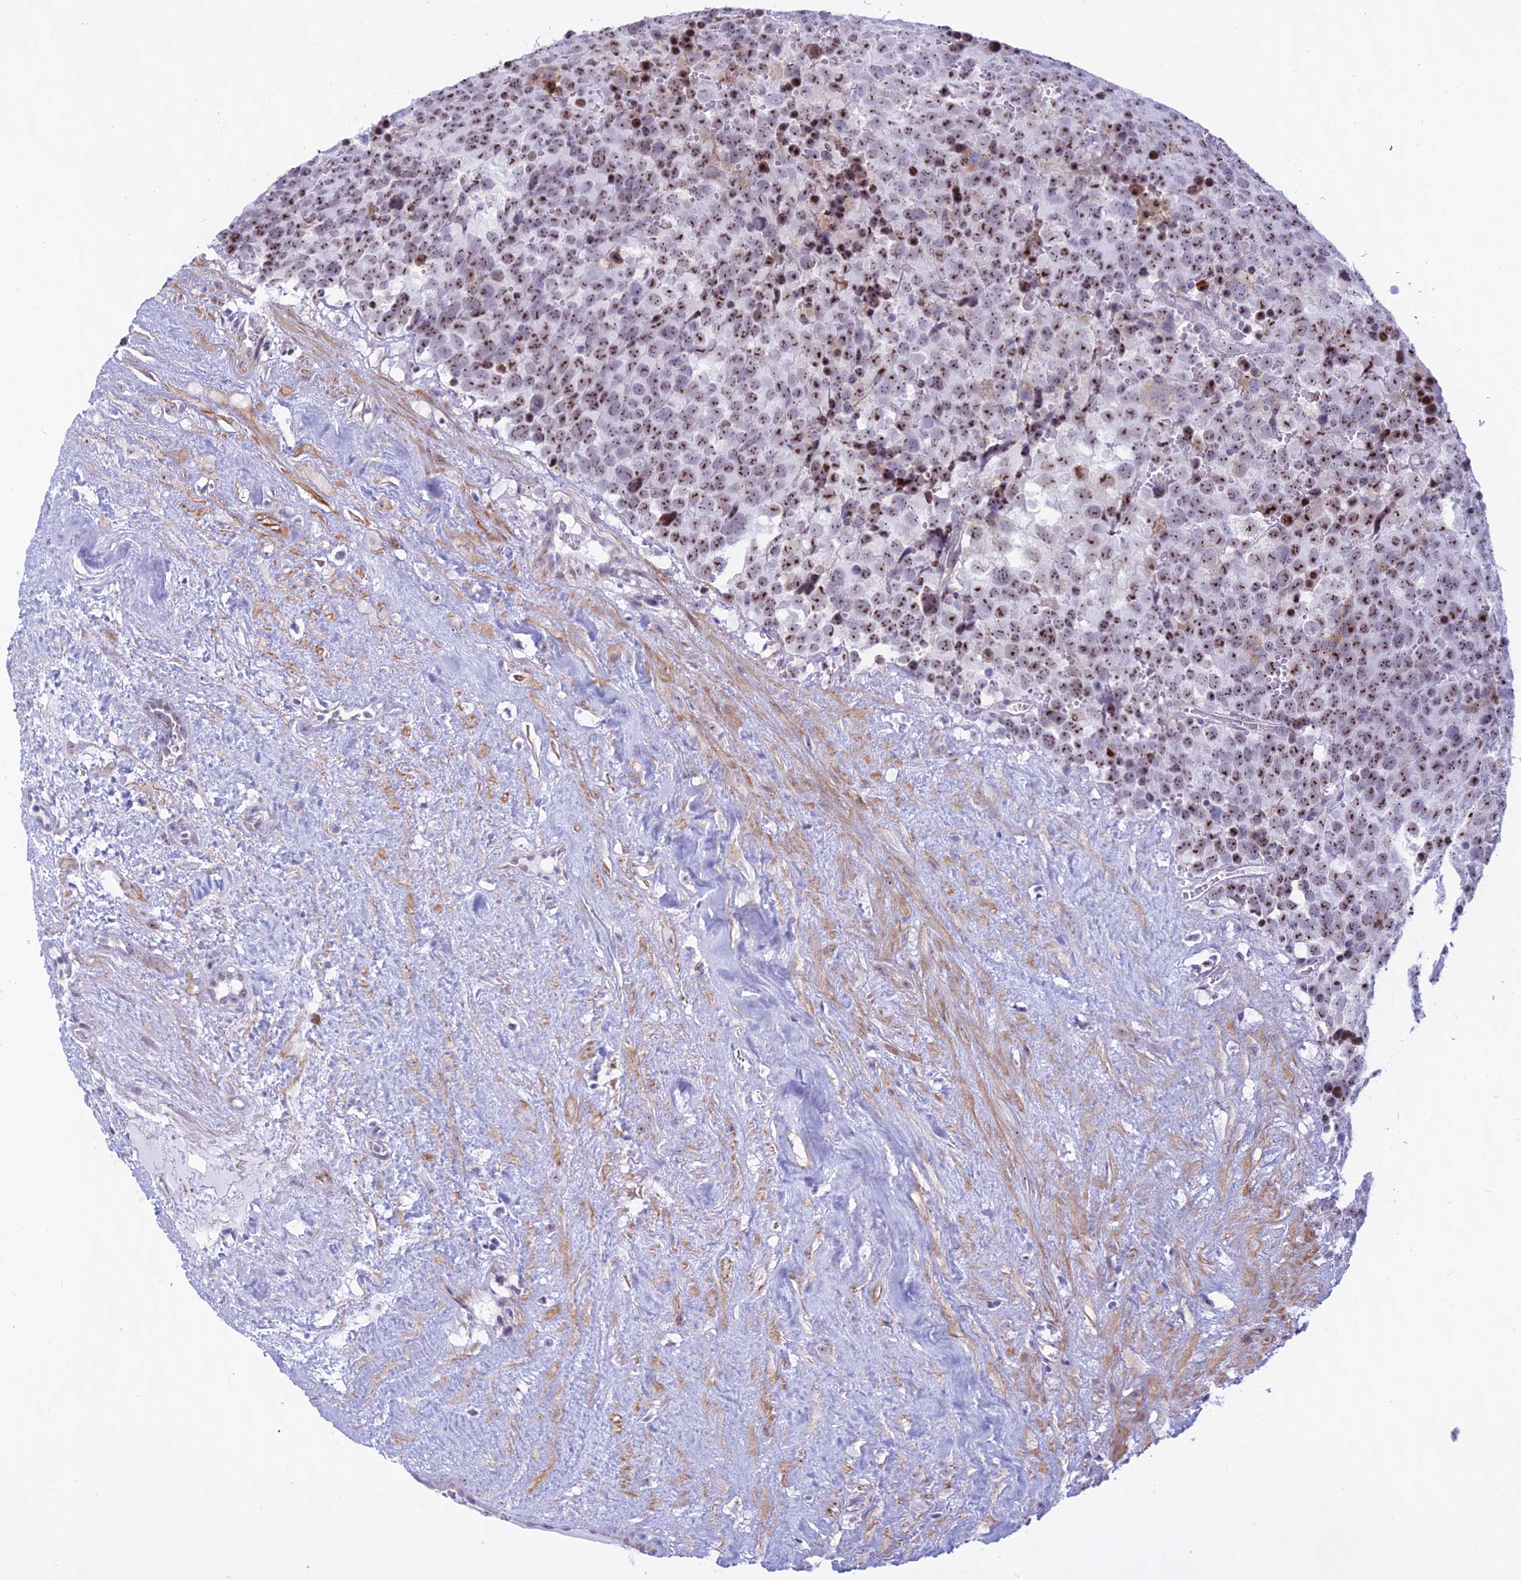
{"staining": {"intensity": "strong", "quantity": ">75%", "location": "nuclear"}, "tissue": "testis cancer", "cell_type": "Tumor cells", "image_type": "cancer", "snomed": [{"axis": "morphology", "description": "Seminoma, NOS"}, {"axis": "topography", "description": "Testis"}], "caption": "The photomicrograph displays immunohistochemical staining of testis seminoma. There is strong nuclear staining is identified in approximately >75% of tumor cells.", "gene": "KRR1", "patient": {"sex": "male", "age": 71}}